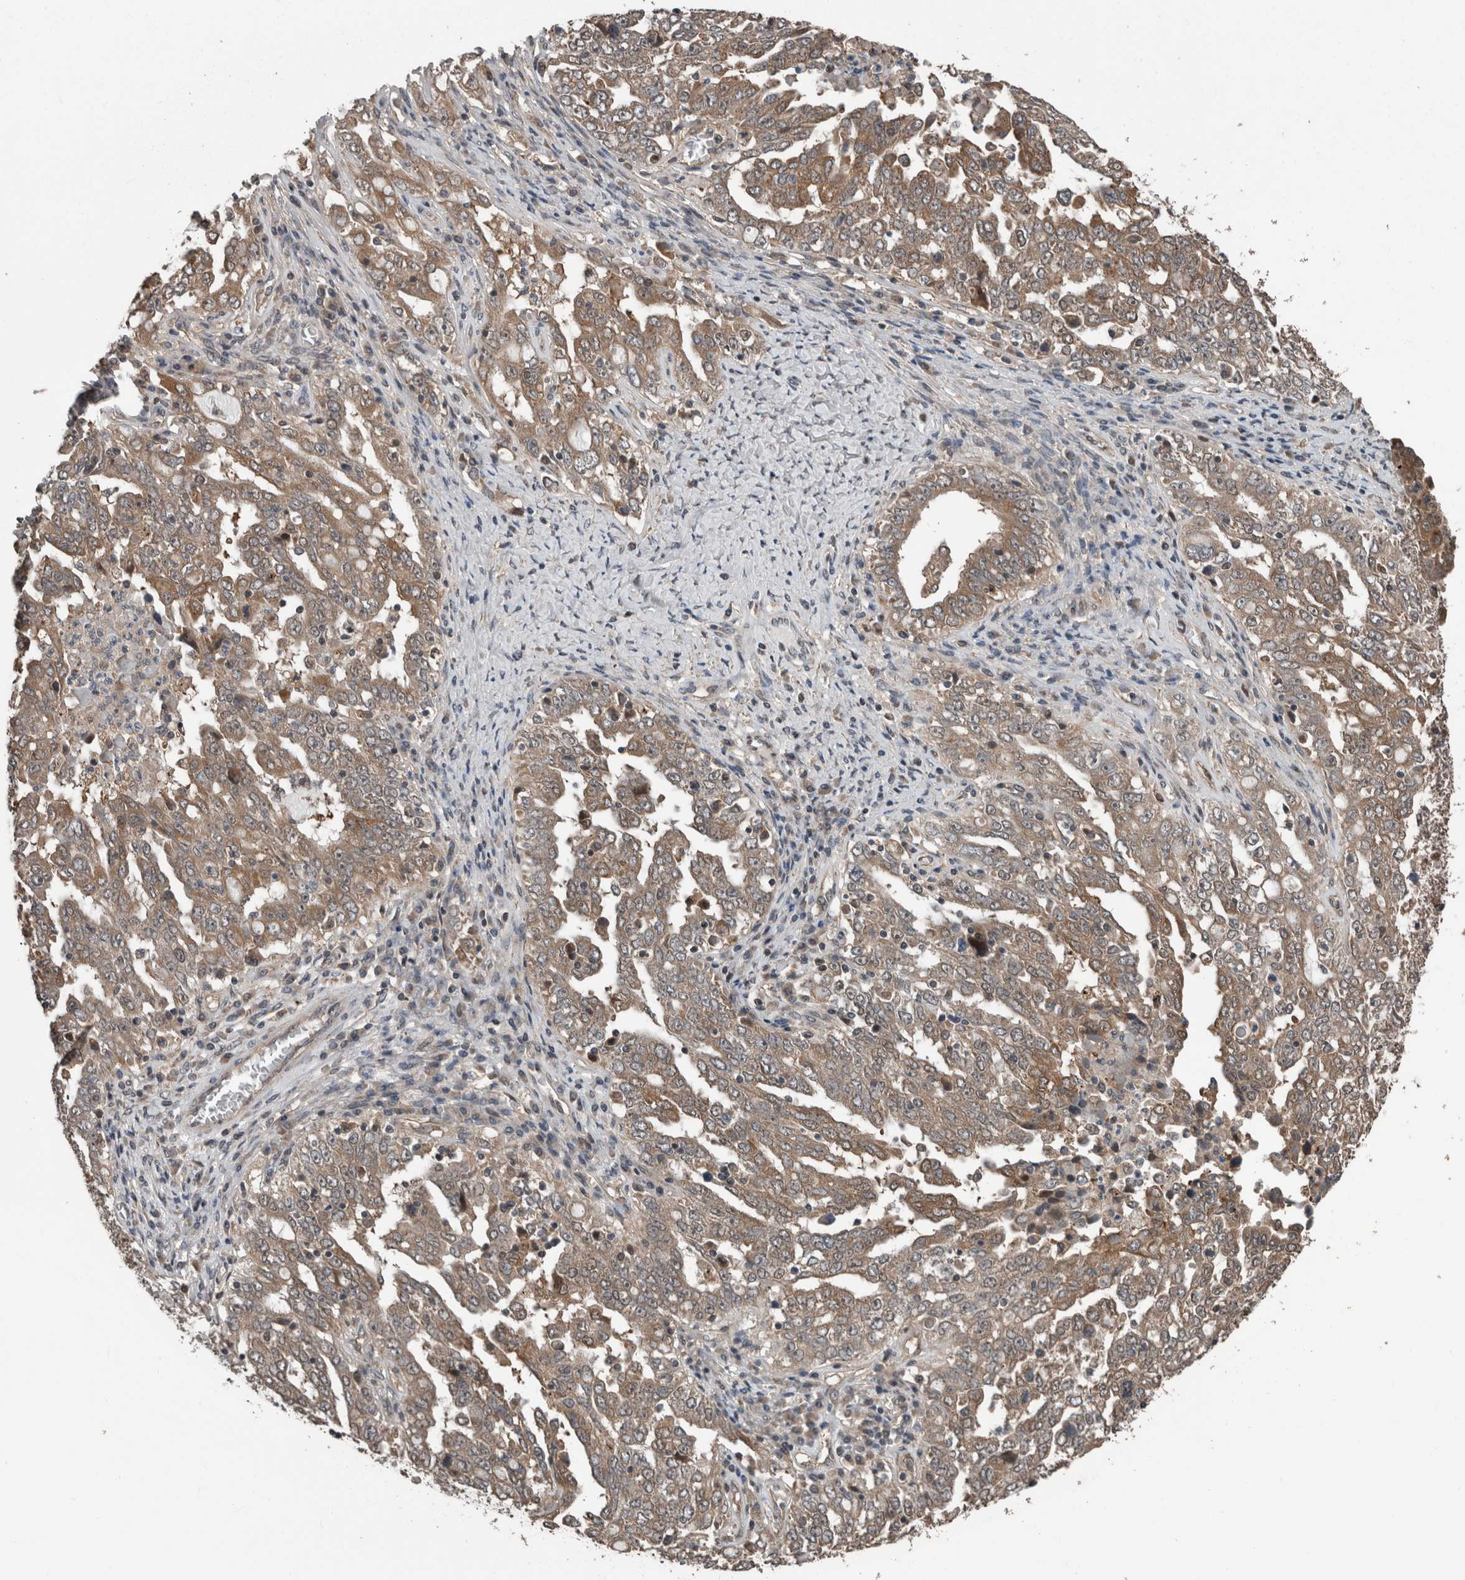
{"staining": {"intensity": "moderate", "quantity": ">75%", "location": "cytoplasmic/membranous"}, "tissue": "ovarian cancer", "cell_type": "Tumor cells", "image_type": "cancer", "snomed": [{"axis": "morphology", "description": "Carcinoma, endometroid"}, {"axis": "topography", "description": "Ovary"}], "caption": "Protein expression analysis of human ovarian cancer reveals moderate cytoplasmic/membranous positivity in about >75% of tumor cells.", "gene": "RIOK3", "patient": {"sex": "female", "age": 62}}